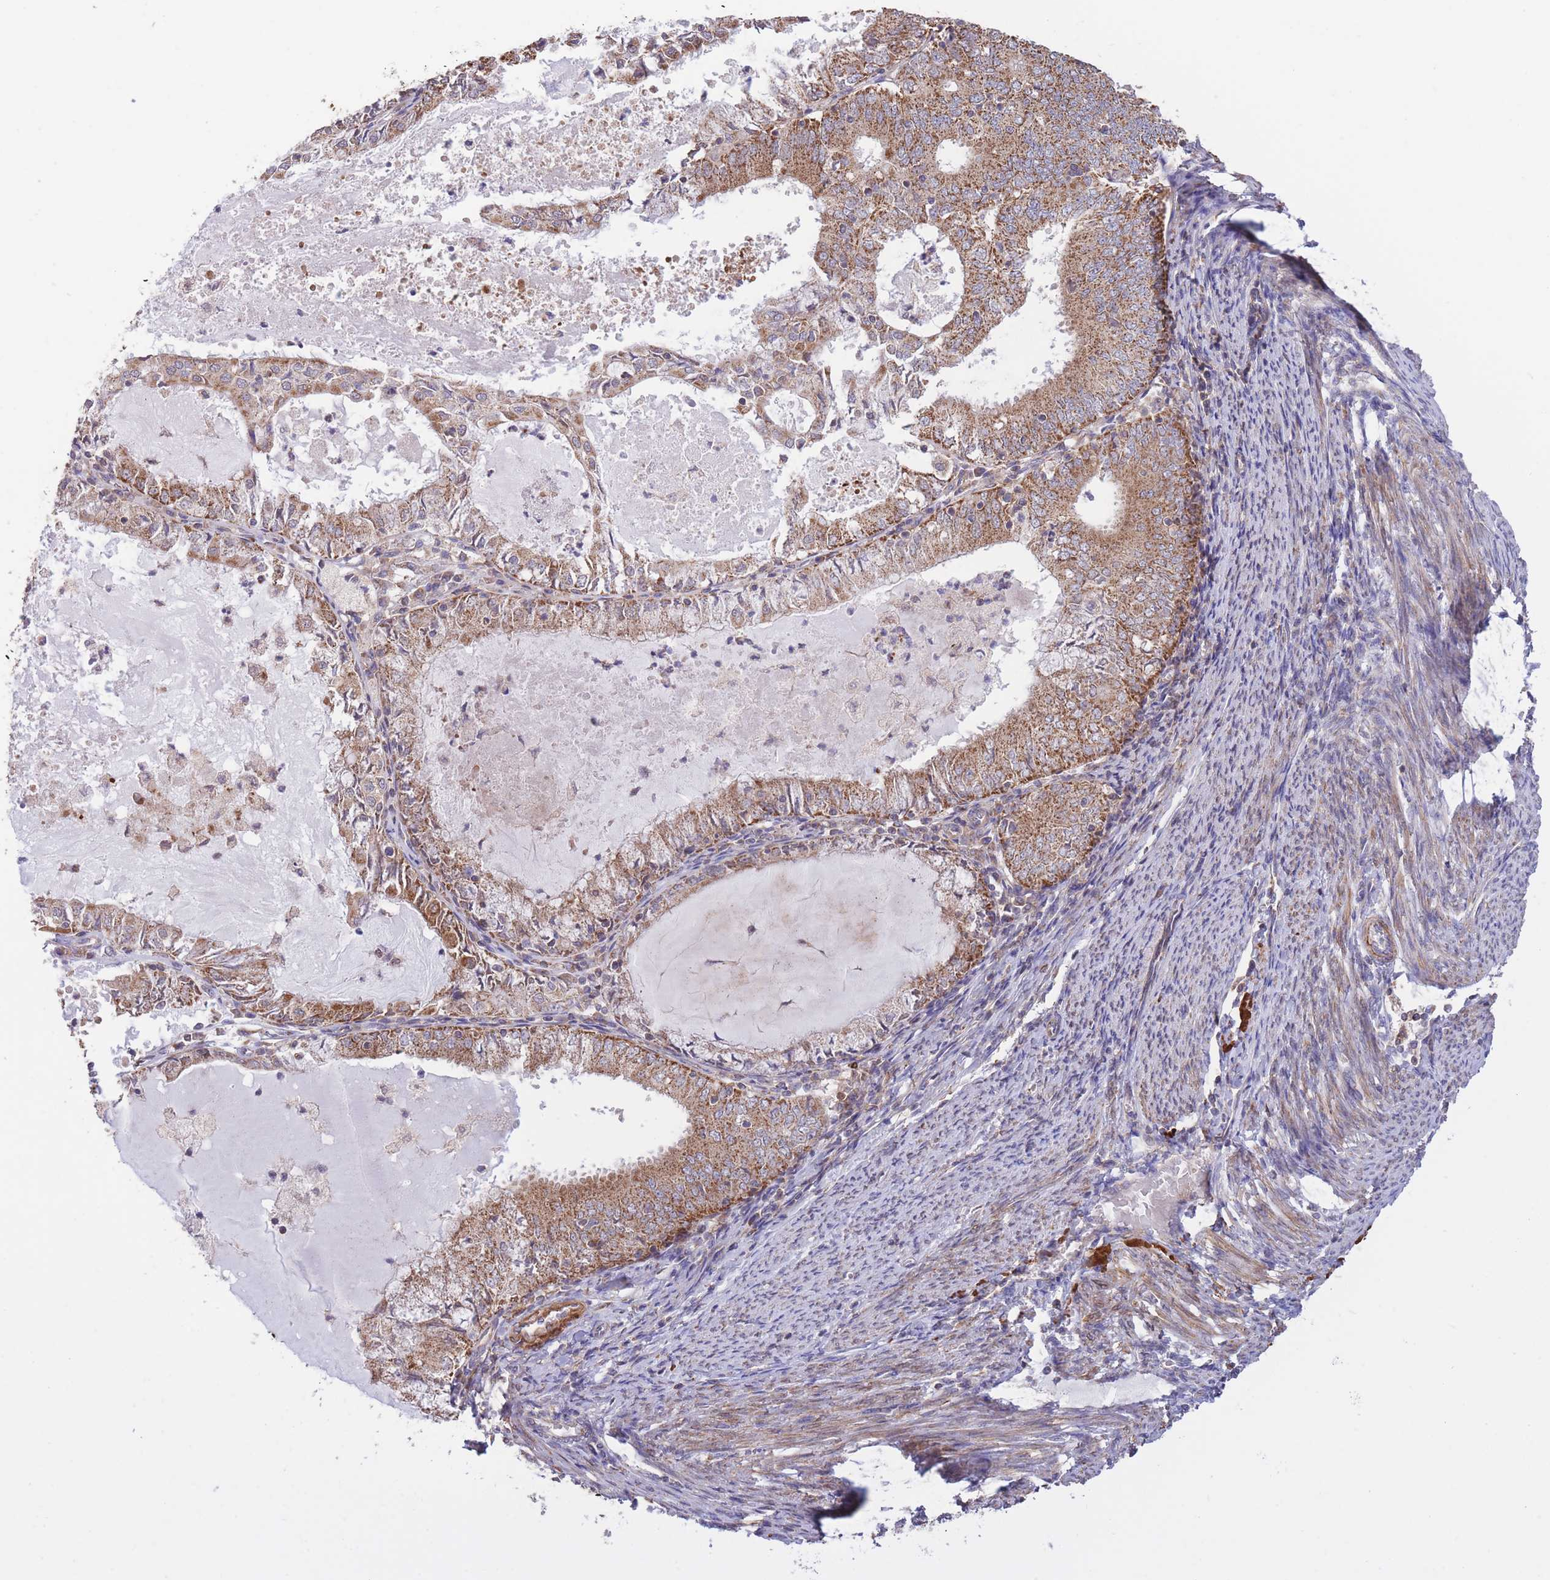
{"staining": {"intensity": "moderate", "quantity": ">75%", "location": "cytoplasmic/membranous"}, "tissue": "endometrial cancer", "cell_type": "Tumor cells", "image_type": "cancer", "snomed": [{"axis": "morphology", "description": "Adenocarcinoma, NOS"}, {"axis": "topography", "description": "Endometrium"}], "caption": "A brown stain shows moderate cytoplasmic/membranous positivity of a protein in endometrial adenocarcinoma tumor cells.", "gene": "ATP13A2", "patient": {"sex": "female", "age": 57}}